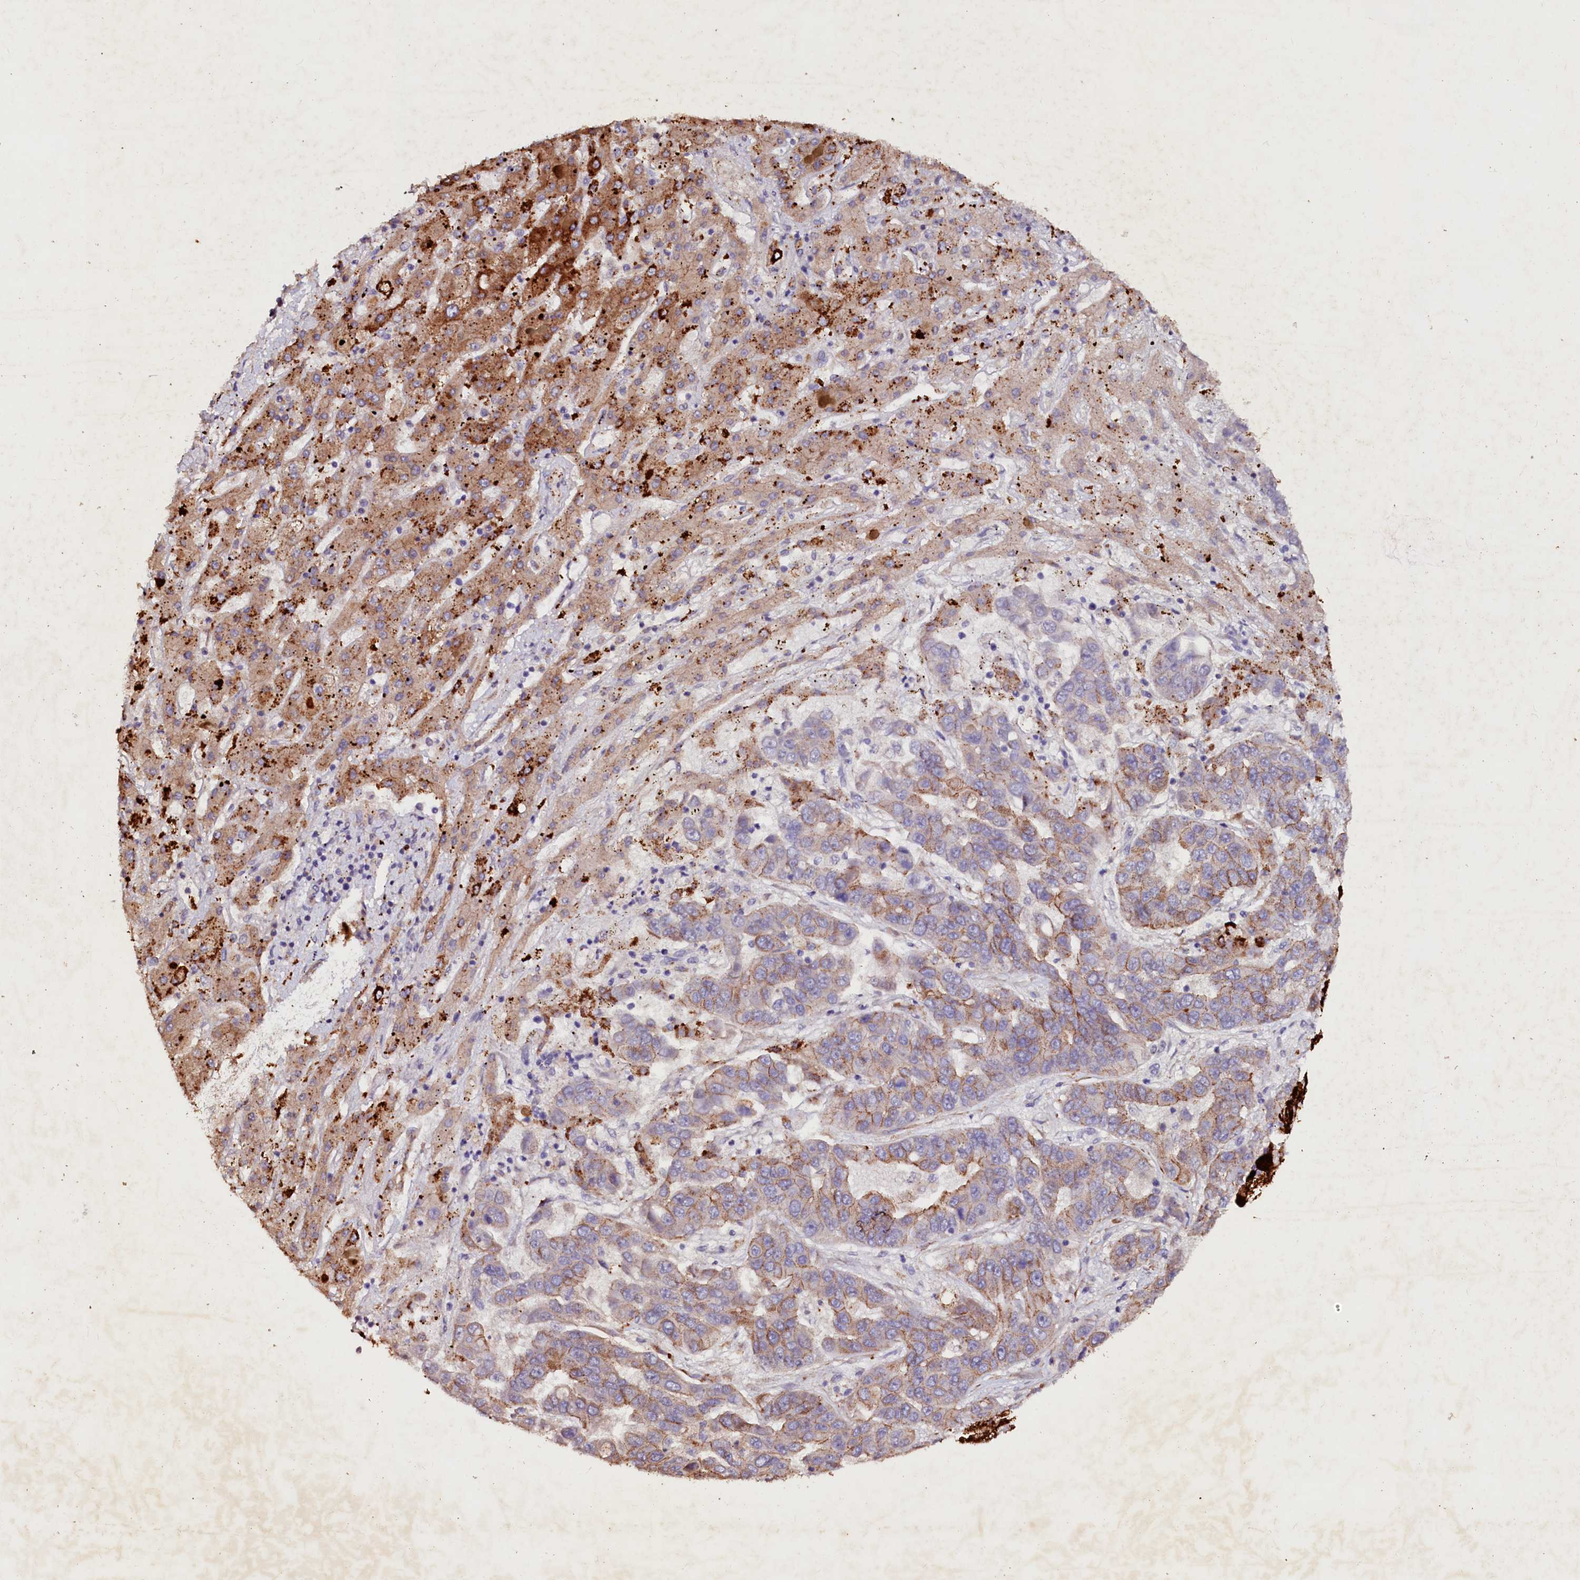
{"staining": {"intensity": "moderate", "quantity": "25%-75%", "location": "cytoplasmic/membranous"}, "tissue": "liver cancer", "cell_type": "Tumor cells", "image_type": "cancer", "snomed": [{"axis": "morphology", "description": "Cholangiocarcinoma"}, {"axis": "topography", "description": "Liver"}], "caption": "Protein staining of liver cholangiocarcinoma tissue demonstrates moderate cytoplasmic/membranous positivity in about 25%-75% of tumor cells. (DAB (3,3'-diaminobenzidine) IHC, brown staining for protein, blue staining for nuclei).", "gene": "VPS36", "patient": {"sex": "female", "age": 52}}